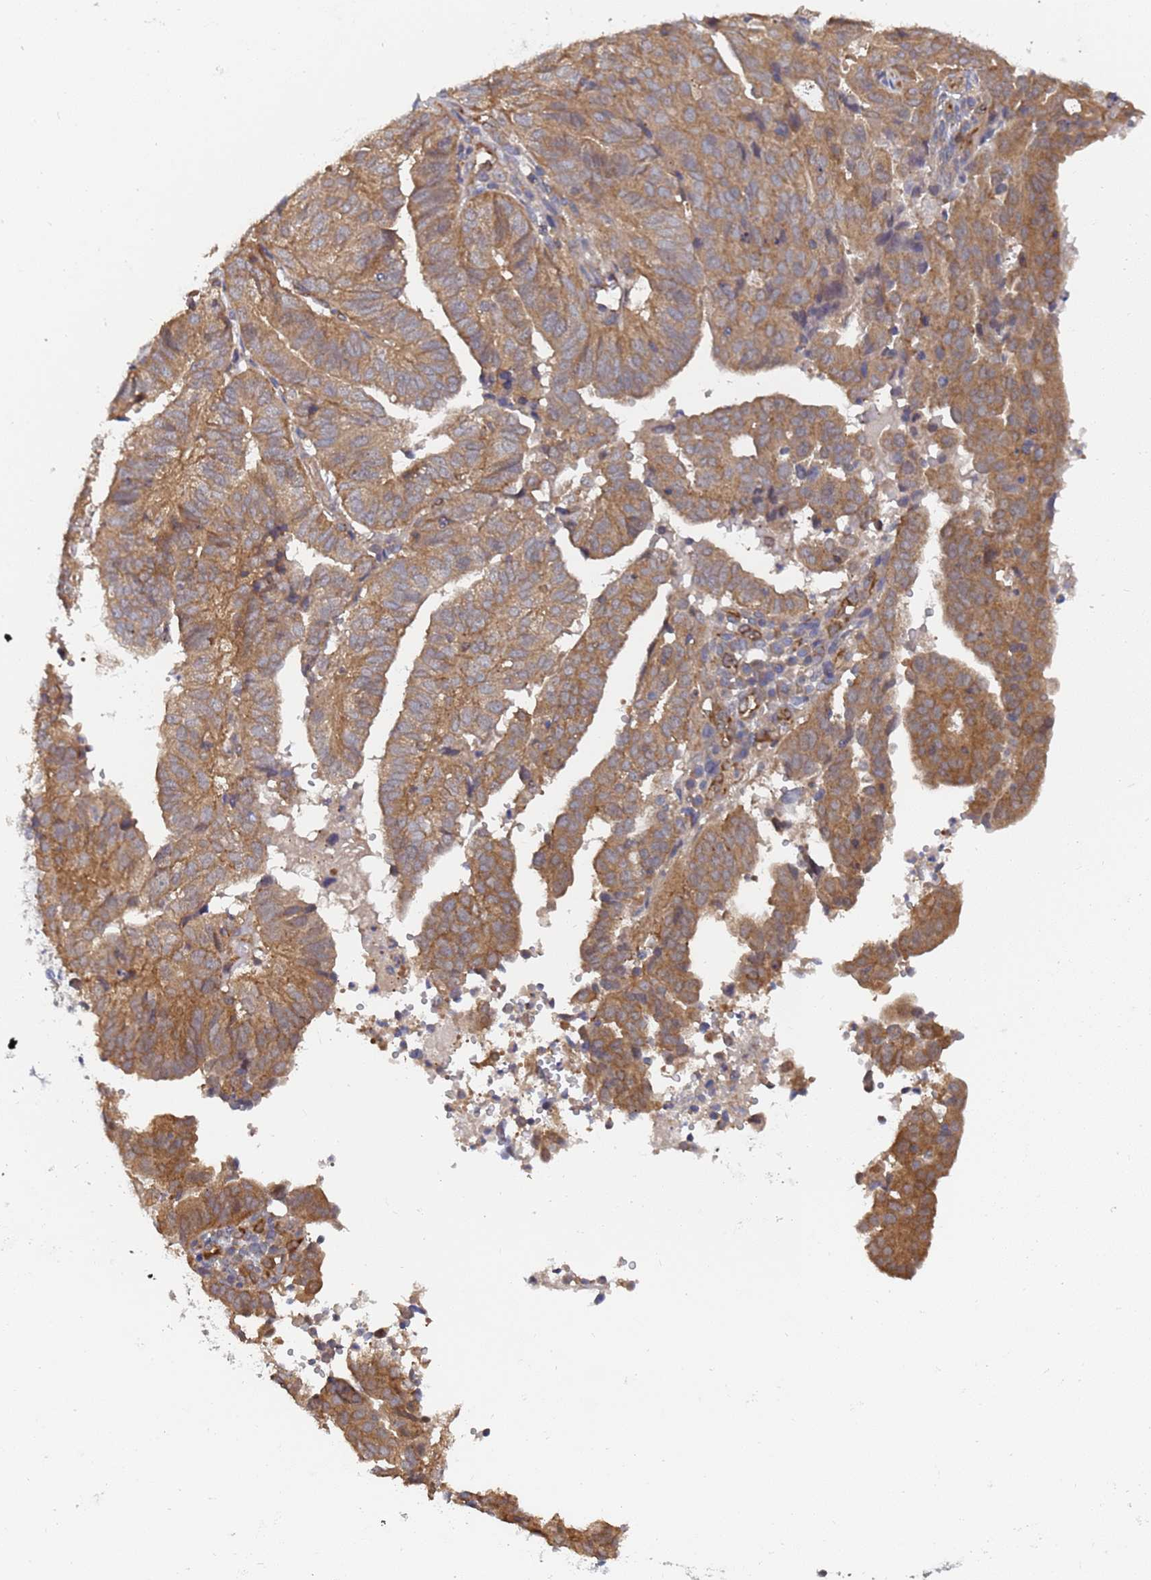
{"staining": {"intensity": "moderate", "quantity": ">75%", "location": "cytoplasmic/membranous"}, "tissue": "endometrial cancer", "cell_type": "Tumor cells", "image_type": "cancer", "snomed": [{"axis": "morphology", "description": "Adenocarcinoma, NOS"}, {"axis": "topography", "description": "Uterus"}], "caption": "Endometrial cancer was stained to show a protein in brown. There is medium levels of moderate cytoplasmic/membranous expression in approximately >75% of tumor cells.", "gene": "ALS2CL", "patient": {"sex": "female", "age": 77}}